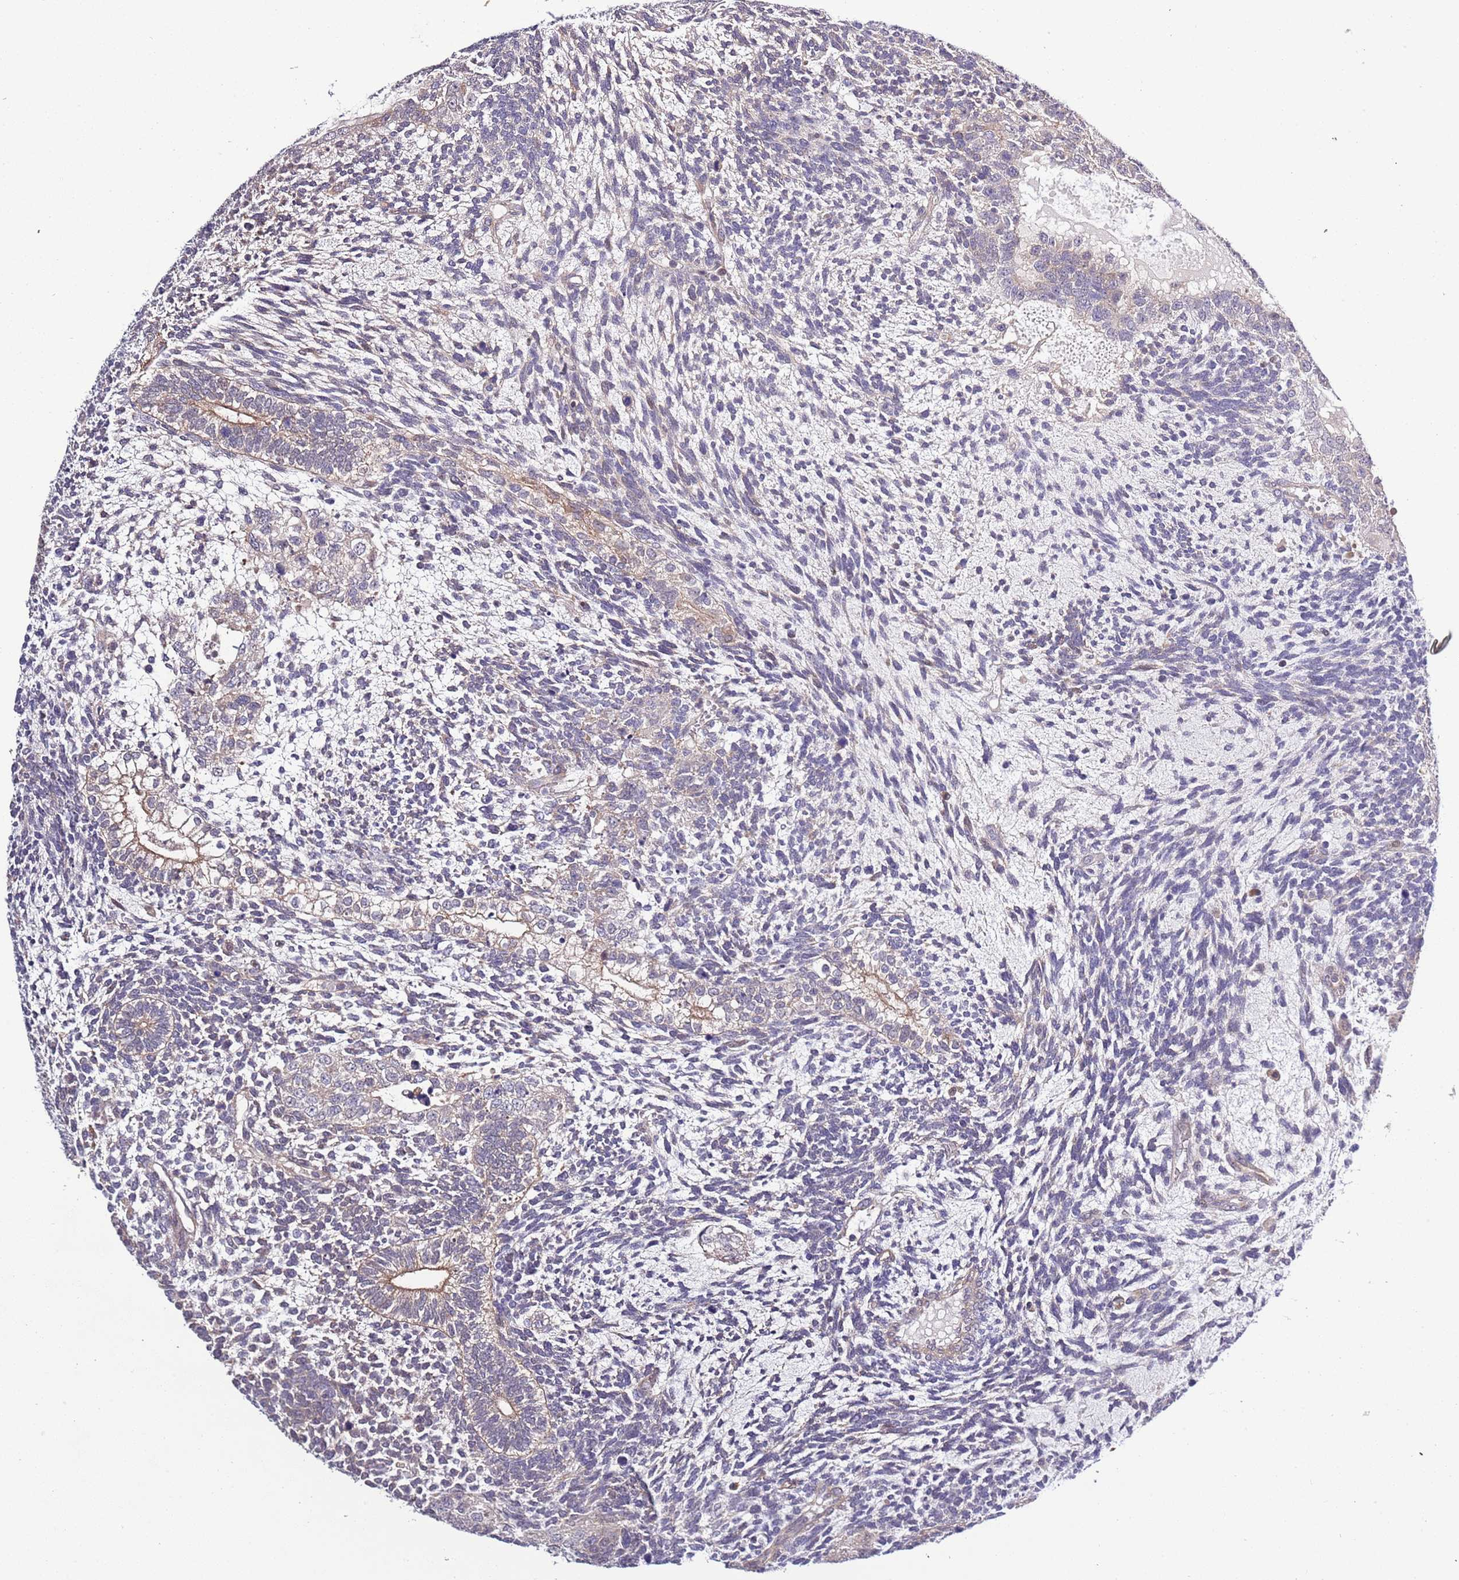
{"staining": {"intensity": "weak", "quantity": "<25%", "location": "cytoplasmic/membranous"}, "tissue": "testis cancer", "cell_type": "Tumor cells", "image_type": "cancer", "snomed": [{"axis": "morphology", "description": "Carcinoma, Embryonal, NOS"}, {"axis": "topography", "description": "Testis"}], "caption": "A high-resolution histopathology image shows immunohistochemistry (IHC) staining of testis cancer (embryonal carcinoma), which shows no significant expression in tumor cells.", "gene": "LIPJ", "patient": {"sex": "male", "age": 23}}